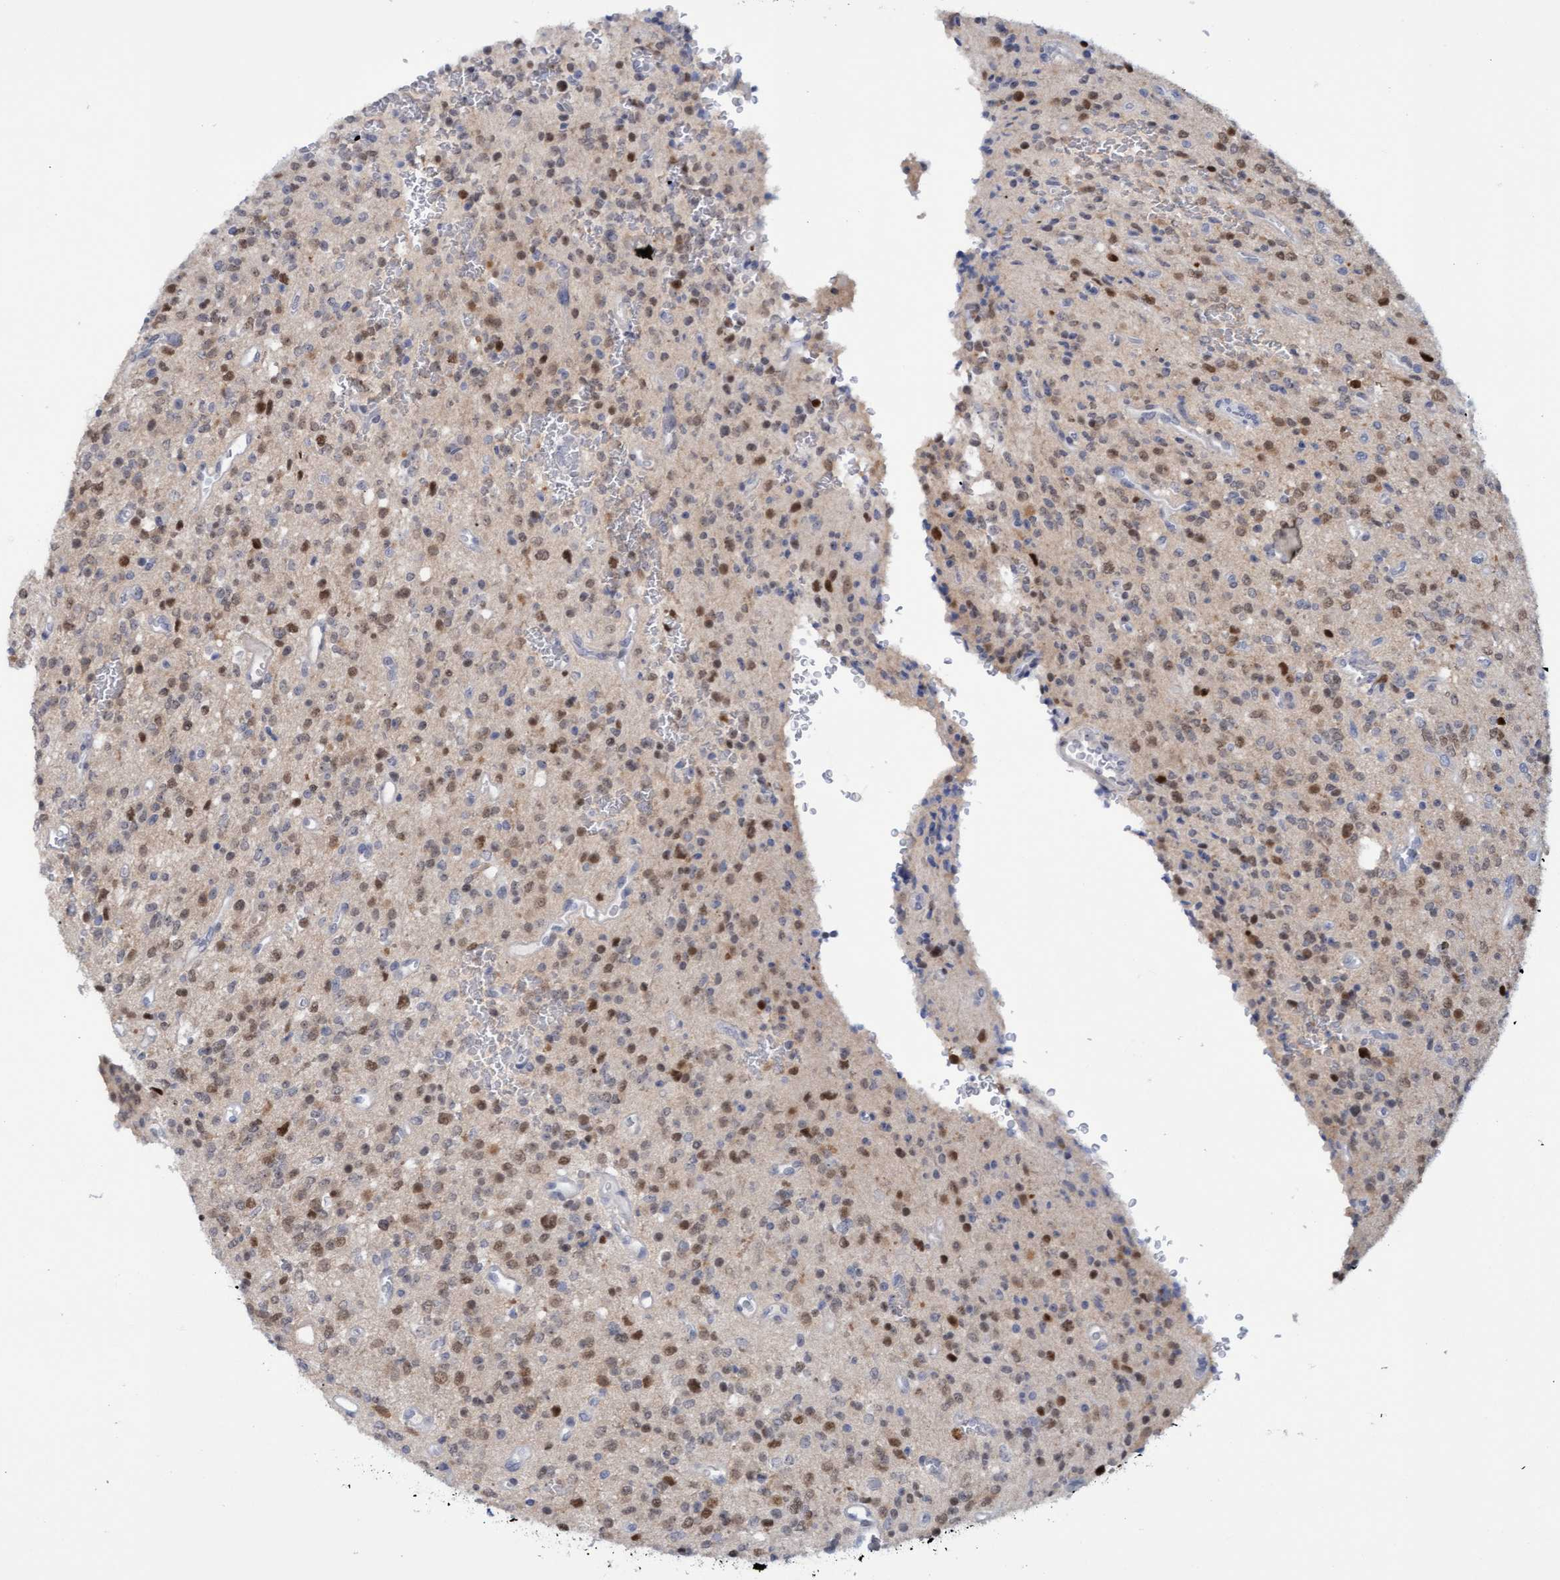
{"staining": {"intensity": "moderate", "quantity": ">75%", "location": "nuclear"}, "tissue": "glioma", "cell_type": "Tumor cells", "image_type": "cancer", "snomed": [{"axis": "morphology", "description": "Glioma, malignant, High grade"}, {"axis": "topography", "description": "Brain"}], "caption": "Human glioma stained for a protein (brown) reveals moderate nuclear positive staining in approximately >75% of tumor cells.", "gene": "PINX1", "patient": {"sex": "male", "age": 34}}